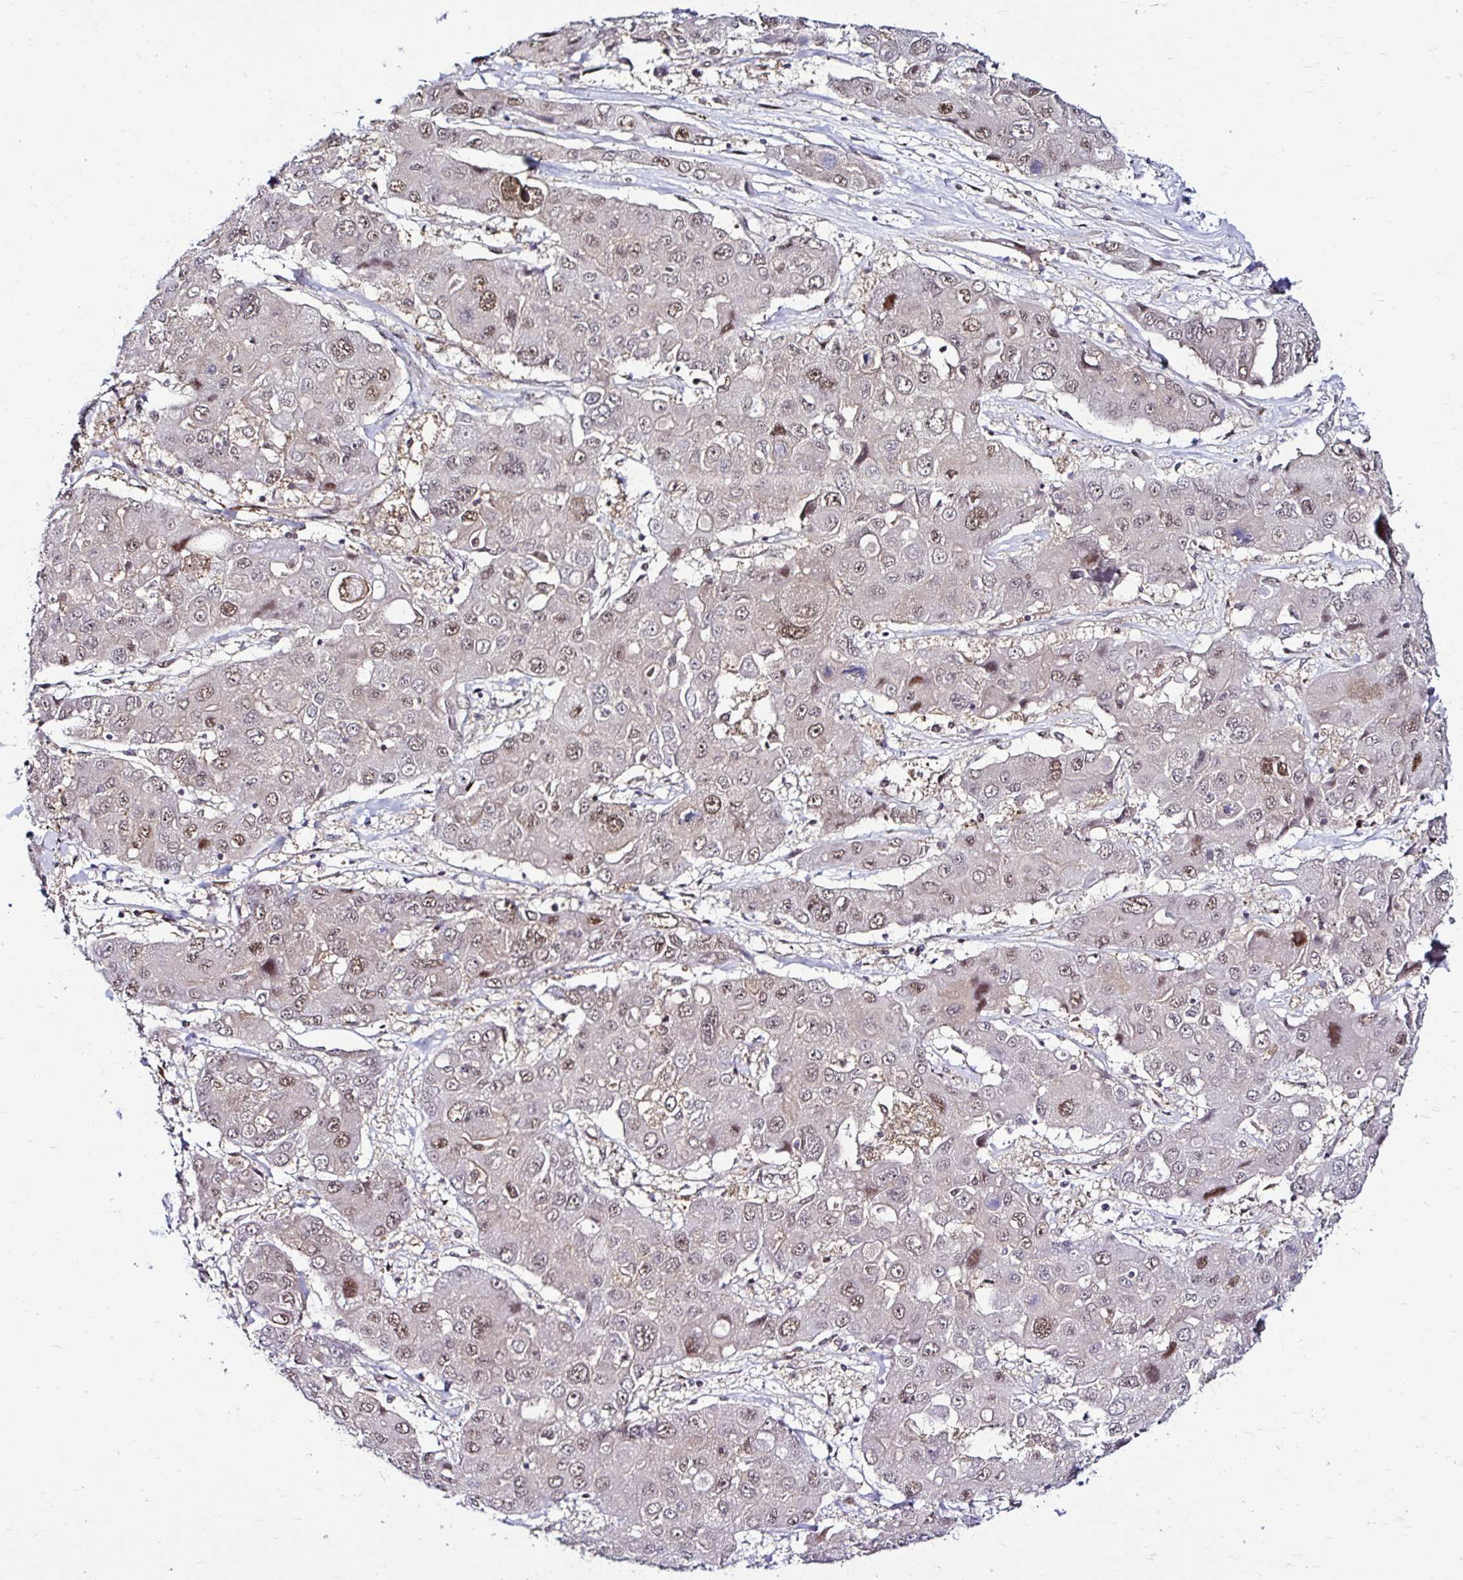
{"staining": {"intensity": "moderate", "quantity": ">75%", "location": "nuclear"}, "tissue": "liver cancer", "cell_type": "Tumor cells", "image_type": "cancer", "snomed": [{"axis": "morphology", "description": "Cholangiocarcinoma"}, {"axis": "topography", "description": "Liver"}], "caption": "Protein analysis of liver cholangiocarcinoma tissue shows moderate nuclear positivity in approximately >75% of tumor cells. The protein is shown in brown color, while the nuclei are stained blue.", "gene": "PSMD3", "patient": {"sex": "male", "age": 67}}